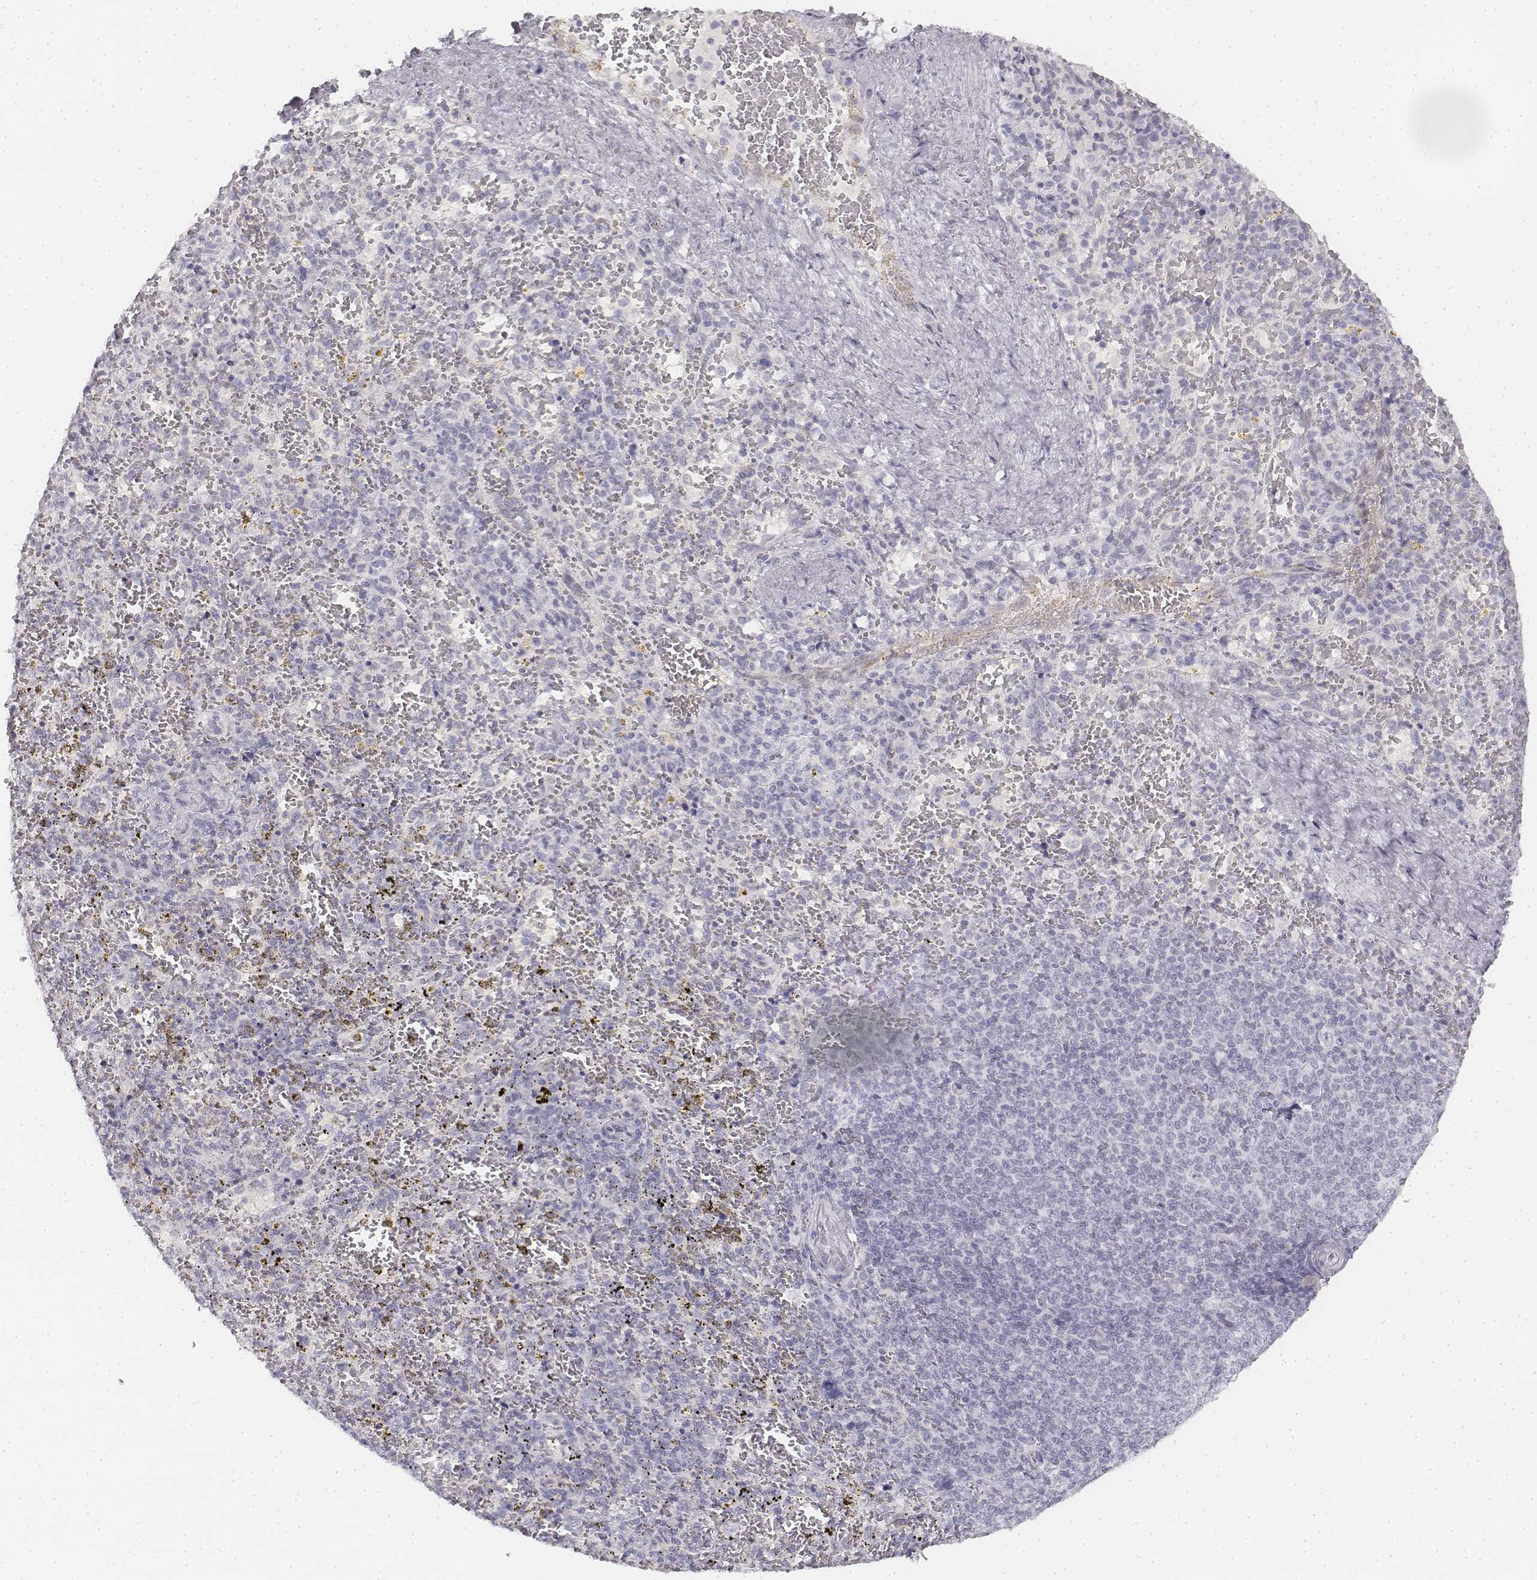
{"staining": {"intensity": "negative", "quantity": "none", "location": "none"}, "tissue": "spleen", "cell_type": "Cells in red pulp", "image_type": "normal", "snomed": [{"axis": "morphology", "description": "Normal tissue, NOS"}, {"axis": "topography", "description": "Spleen"}], "caption": "Cells in red pulp are negative for protein expression in benign human spleen. Brightfield microscopy of immunohistochemistry stained with DAB (3,3'-diaminobenzidine) (brown) and hematoxylin (blue), captured at high magnification.", "gene": "KRTAP2", "patient": {"sex": "female", "age": 50}}